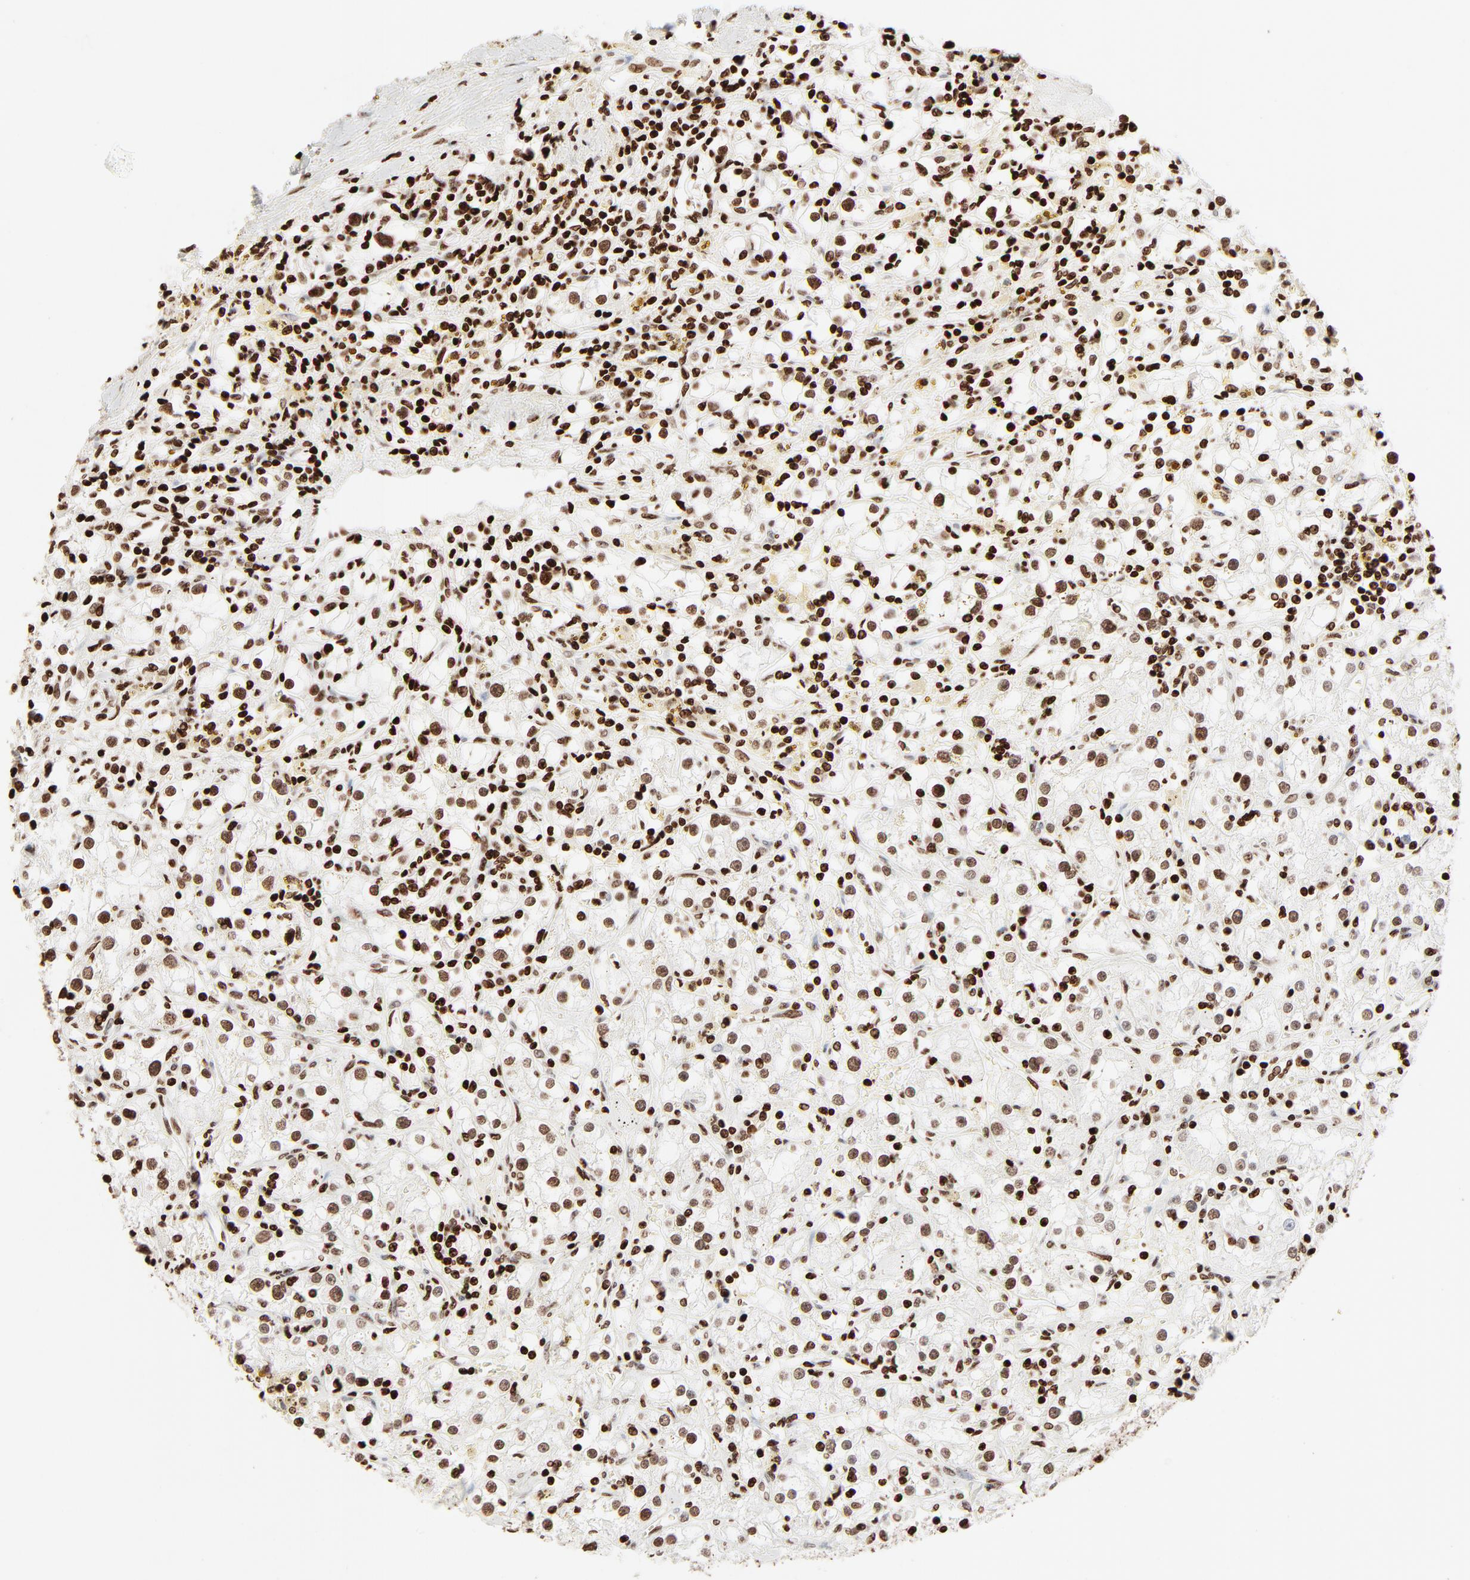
{"staining": {"intensity": "moderate", "quantity": ">75%", "location": "nuclear"}, "tissue": "renal cancer", "cell_type": "Tumor cells", "image_type": "cancer", "snomed": [{"axis": "morphology", "description": "Adenocarcinoma, NOS"}, {"axis": "topography", "description": "Kidney"}], "caption": "An immunohistochemistry (IHC) micrograph of neoplastic tissue is shown. Protein staining in brown labels moderate nuclear positivity in adenocarcinoma (renal) within tumor cells. Nuclei are stained in blue.", "gene": "HMGB2", "patient": {"sex": "male", "age": 56}}